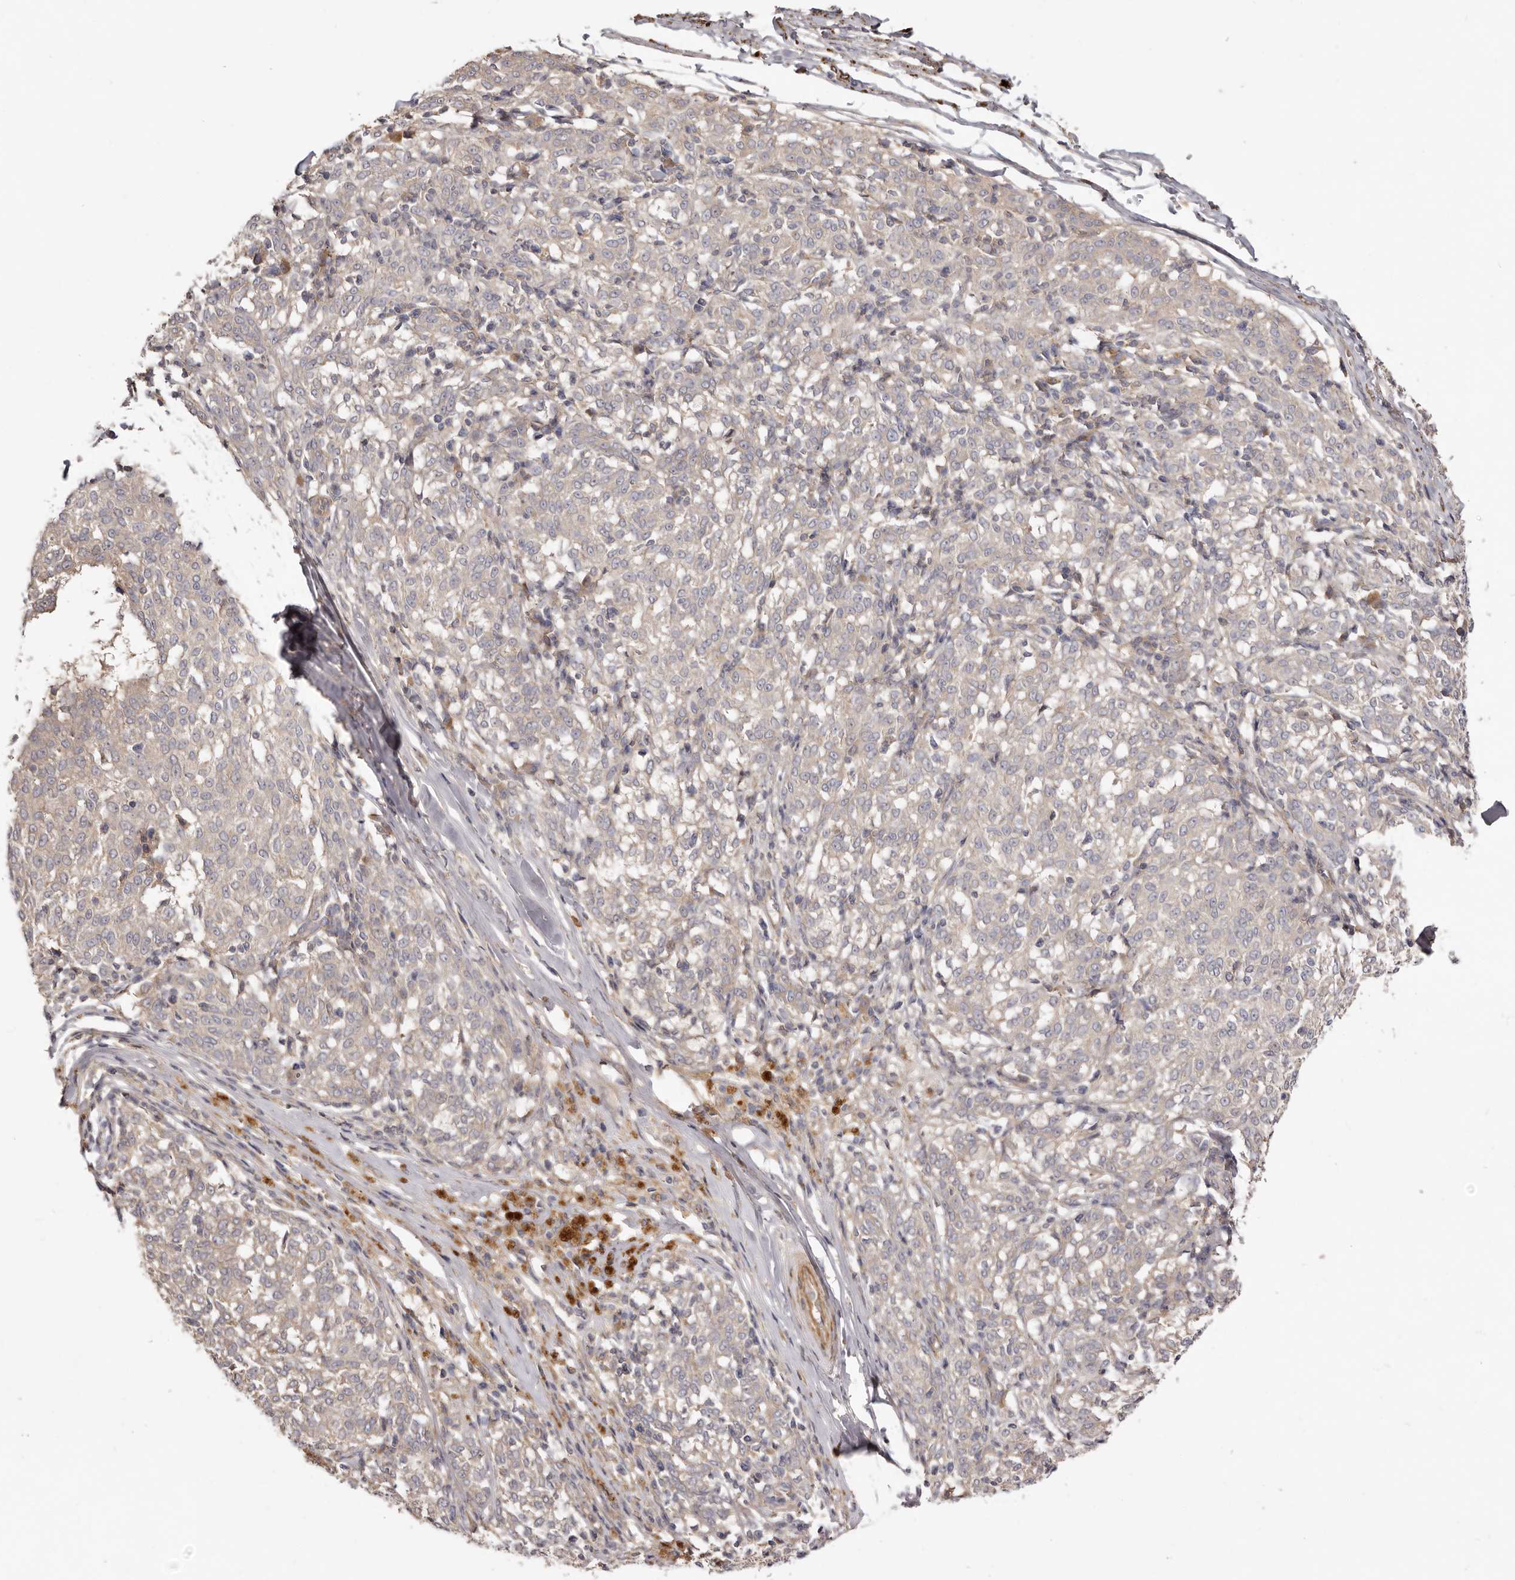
{"staining": {"intensity": "negative", "quantity": "none", "location": "none"}, "tissue": "melanoma", "cell_type": "Tumor cells", "image_type": "cancer", "snomed": [{"axis": "morphology", "description": "Malignant melanoma, NOS"}, {"axis": "topography", "description": "Skin"}], "caption": "Melanoma was stained to show a protein in brown. There is no significant positivity in tumor cells.", "gene": "ADAMTS9", "patient": {"sex": "female", "age": 72}}